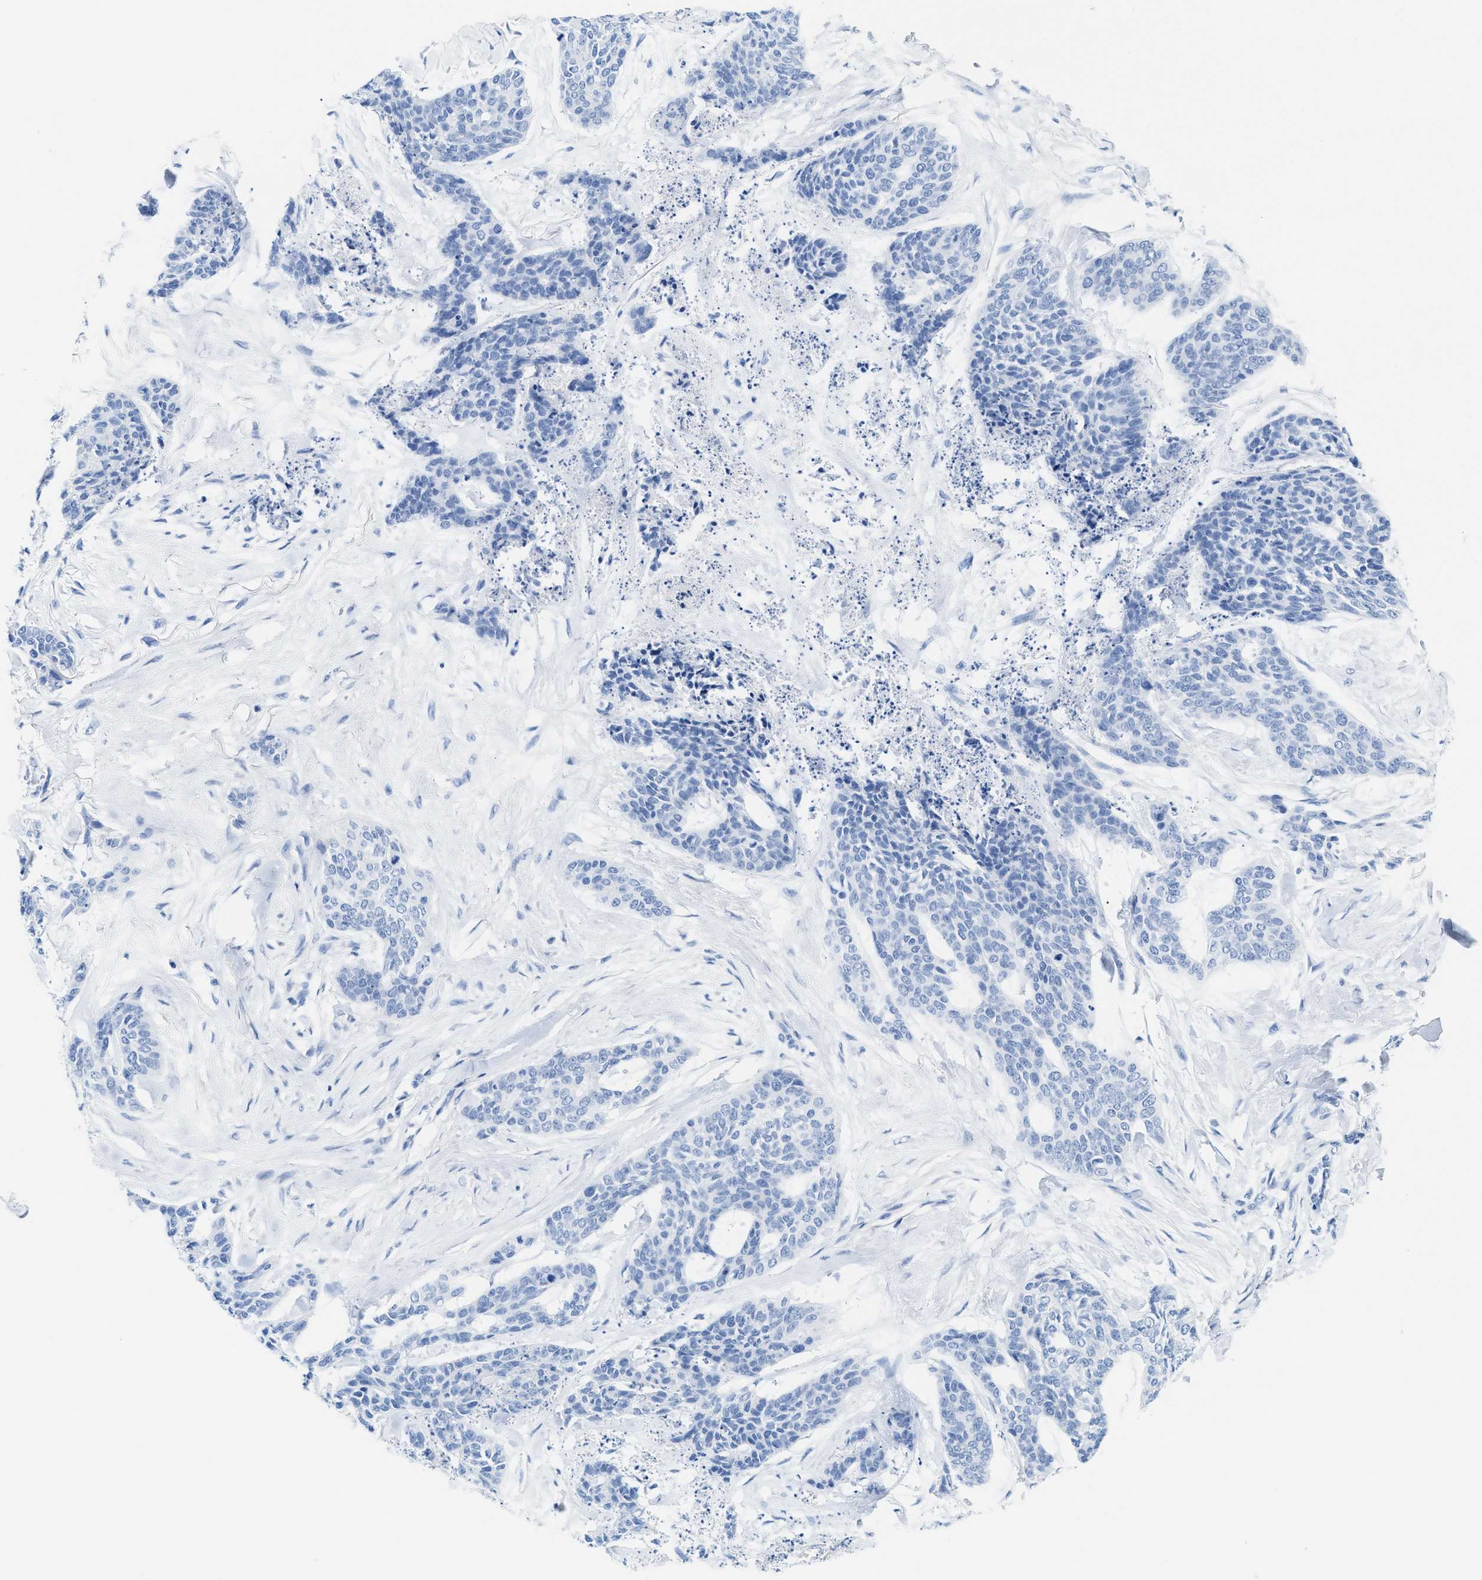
{"staining": {"intensity": "negative", "quantity": "none", "location": "none"}, "tissue": "skin cancer", "cell_type": "Tumor cells", "image_type": "cancer", "snomed": [{"axis": "morphology", "description": "Basal cell carcinoma"}, {"axis": "topography", "description": "Skin"}], "caption": "High power microscopy photomicrograph of an immunohistochemistry photomicrograph of skin basal cell carcinoma, revealing no significant positivity in tumor cells.", "gene": "ANKFN1", "patient": {"sex": "female", "age": 64}}